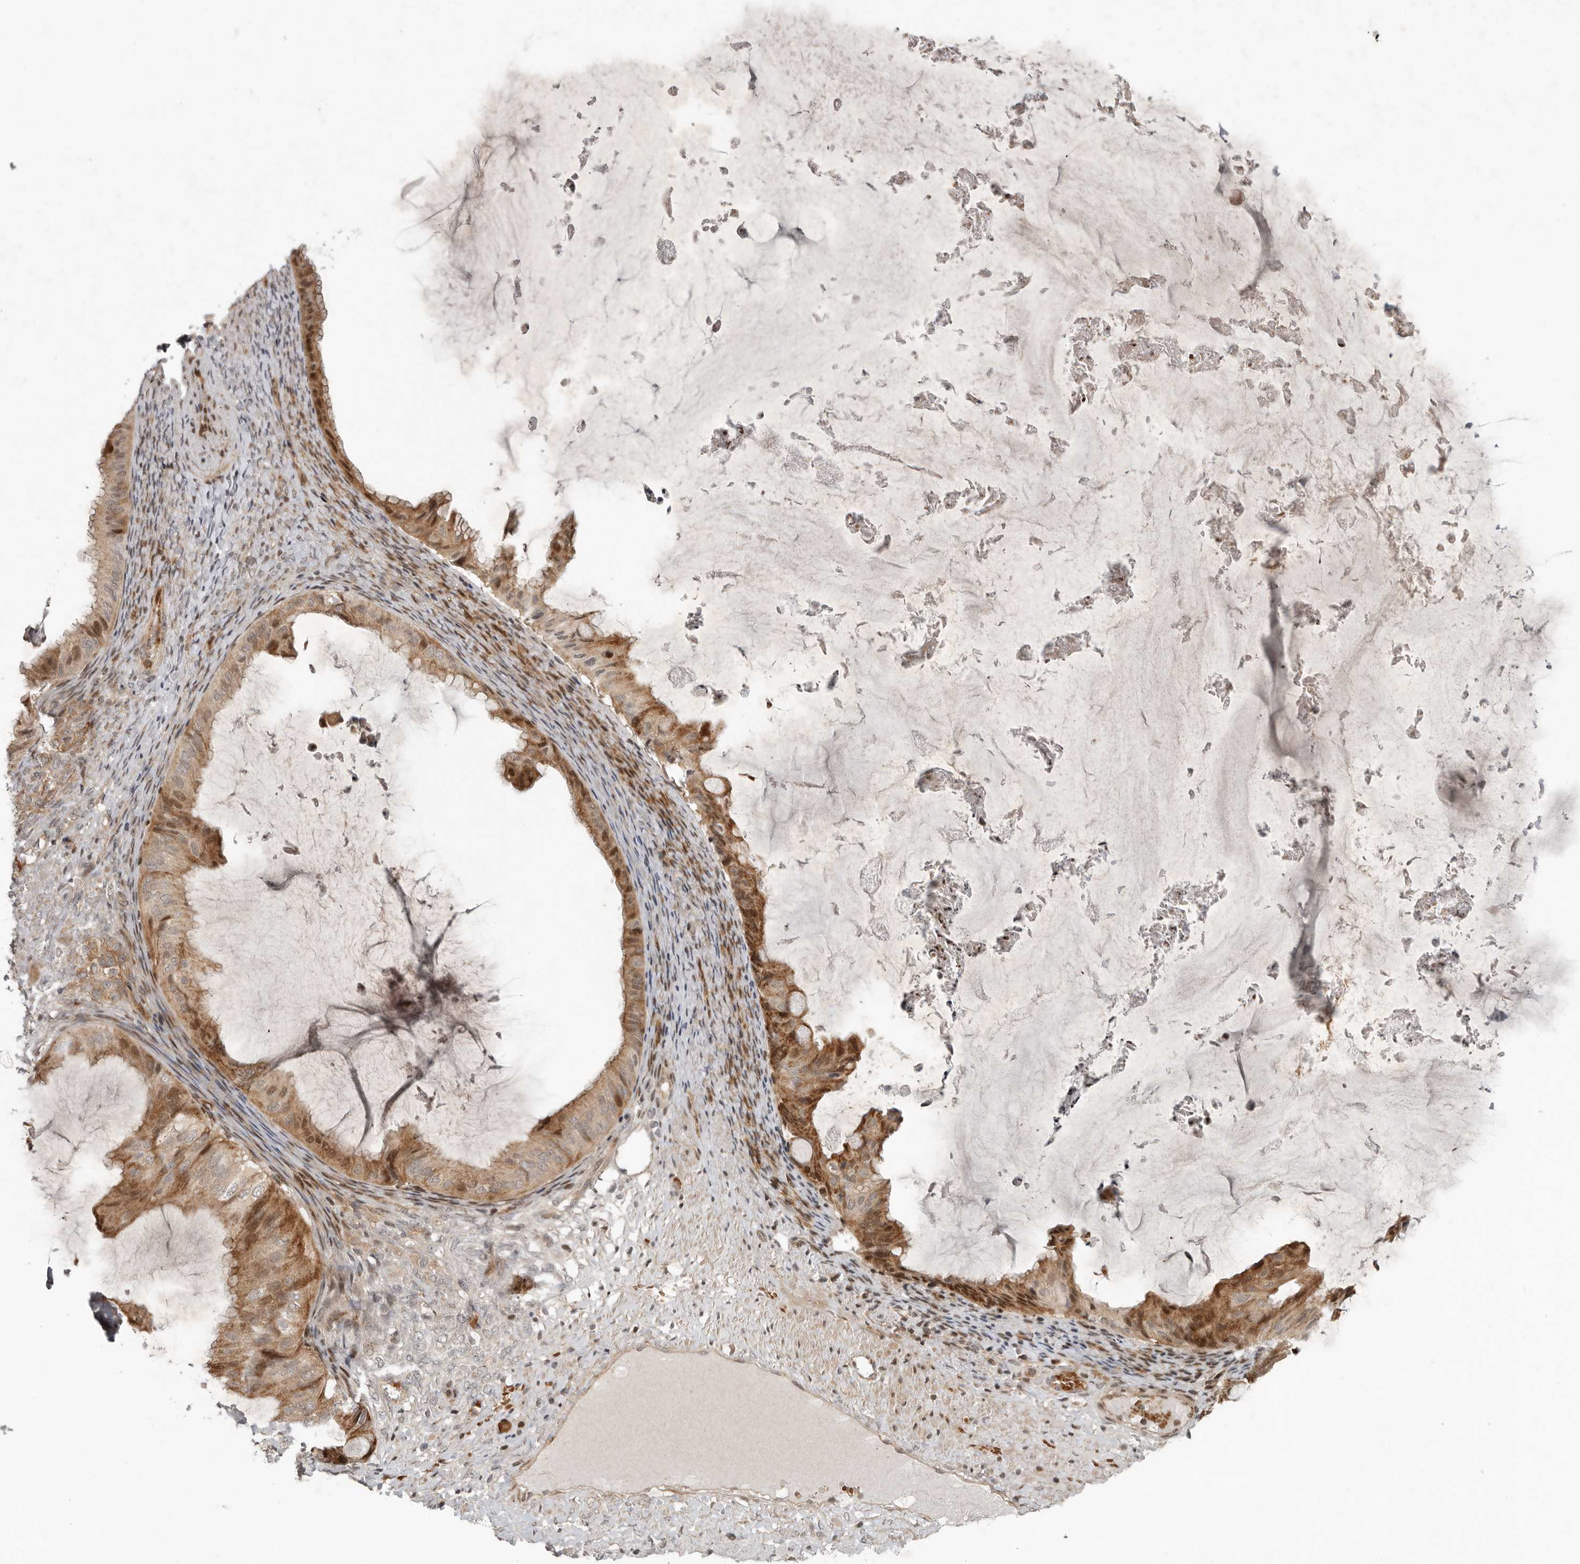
{"staining": {"intensity": "moderate", "quantity": ">75%", "location": "cytoplasmic/membranous,nuclear"}, "tissue": "ovarian cancer", "cell_type": "Tumor cells", "image_type": "cancer", "snomed": [{"axis": "morphology", "description": "Cystadenocarcinoma, mucinous, NOS"}, {"axis": "topography", "description": "Ovary"}], "caption": "A histopathology image of ovarian cancer (mucinous cystadenocarcinoma) stained for a protein reveals moderate cytoplasmic/membranous and nuclear brown staining in tumor cells.", "gene": "RABIF", "patient": {"sex": "female", "age": 61}}